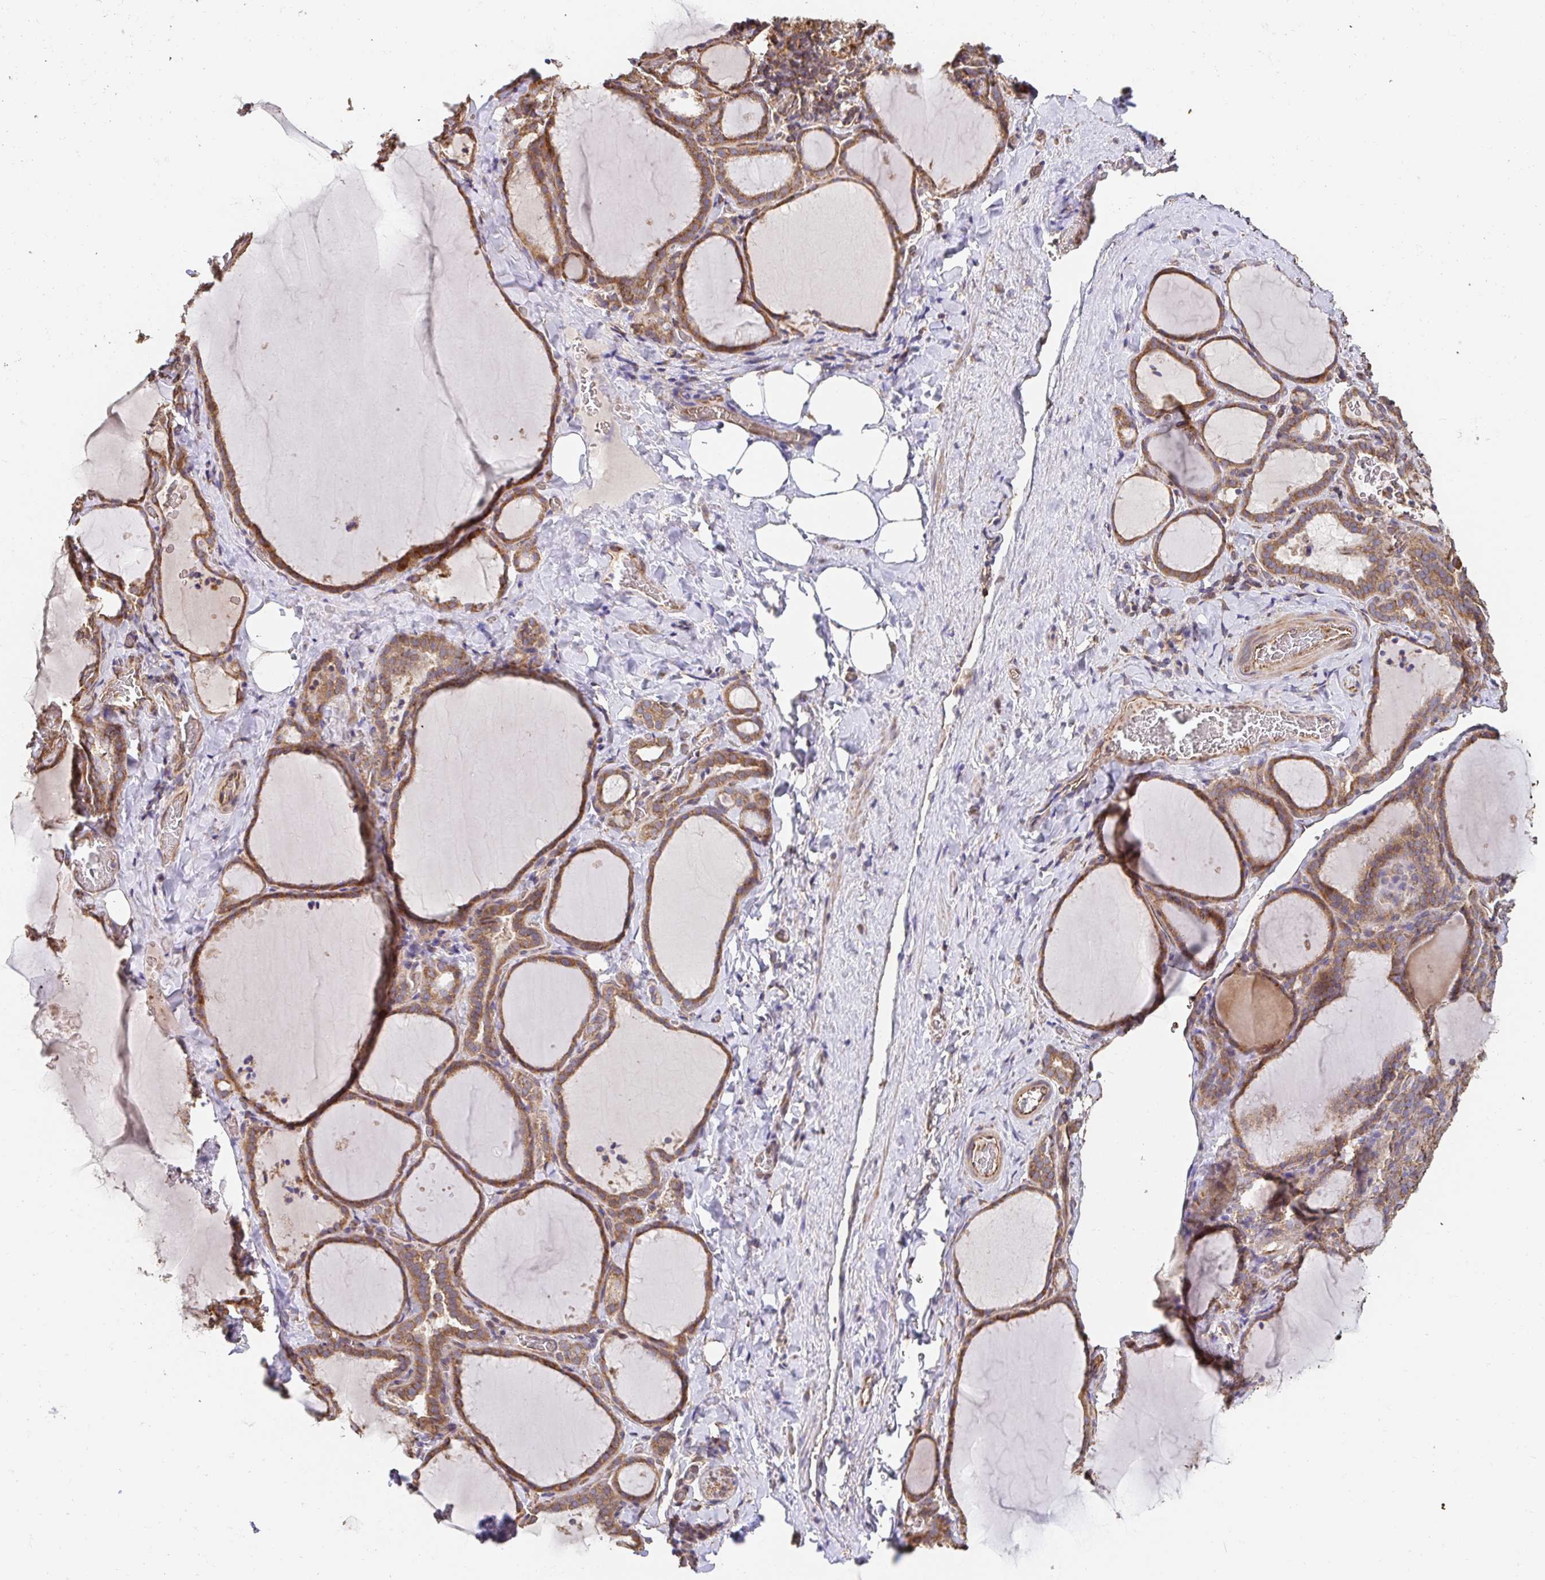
{"staining": {"intensity": "moderate", "quantity": ">75%", "location": "cytoplasmic/membranous"}, "tissue": "thyroid gland", "cell_type": "Glandular cells", "image_type": "normal", "snomed": [{"axis": "morphology", "description": "Normal tissue, NOS"}, {"axis": "topography", "description": "Thyroid gland"}], "caption": "The immunohistochemical stain highlights moderate cytoplasmic/membranous expression in glandular cells of benign thyroid gland.", "gene": "APBB1", "patient": {"sex": "female", "age": 22}}